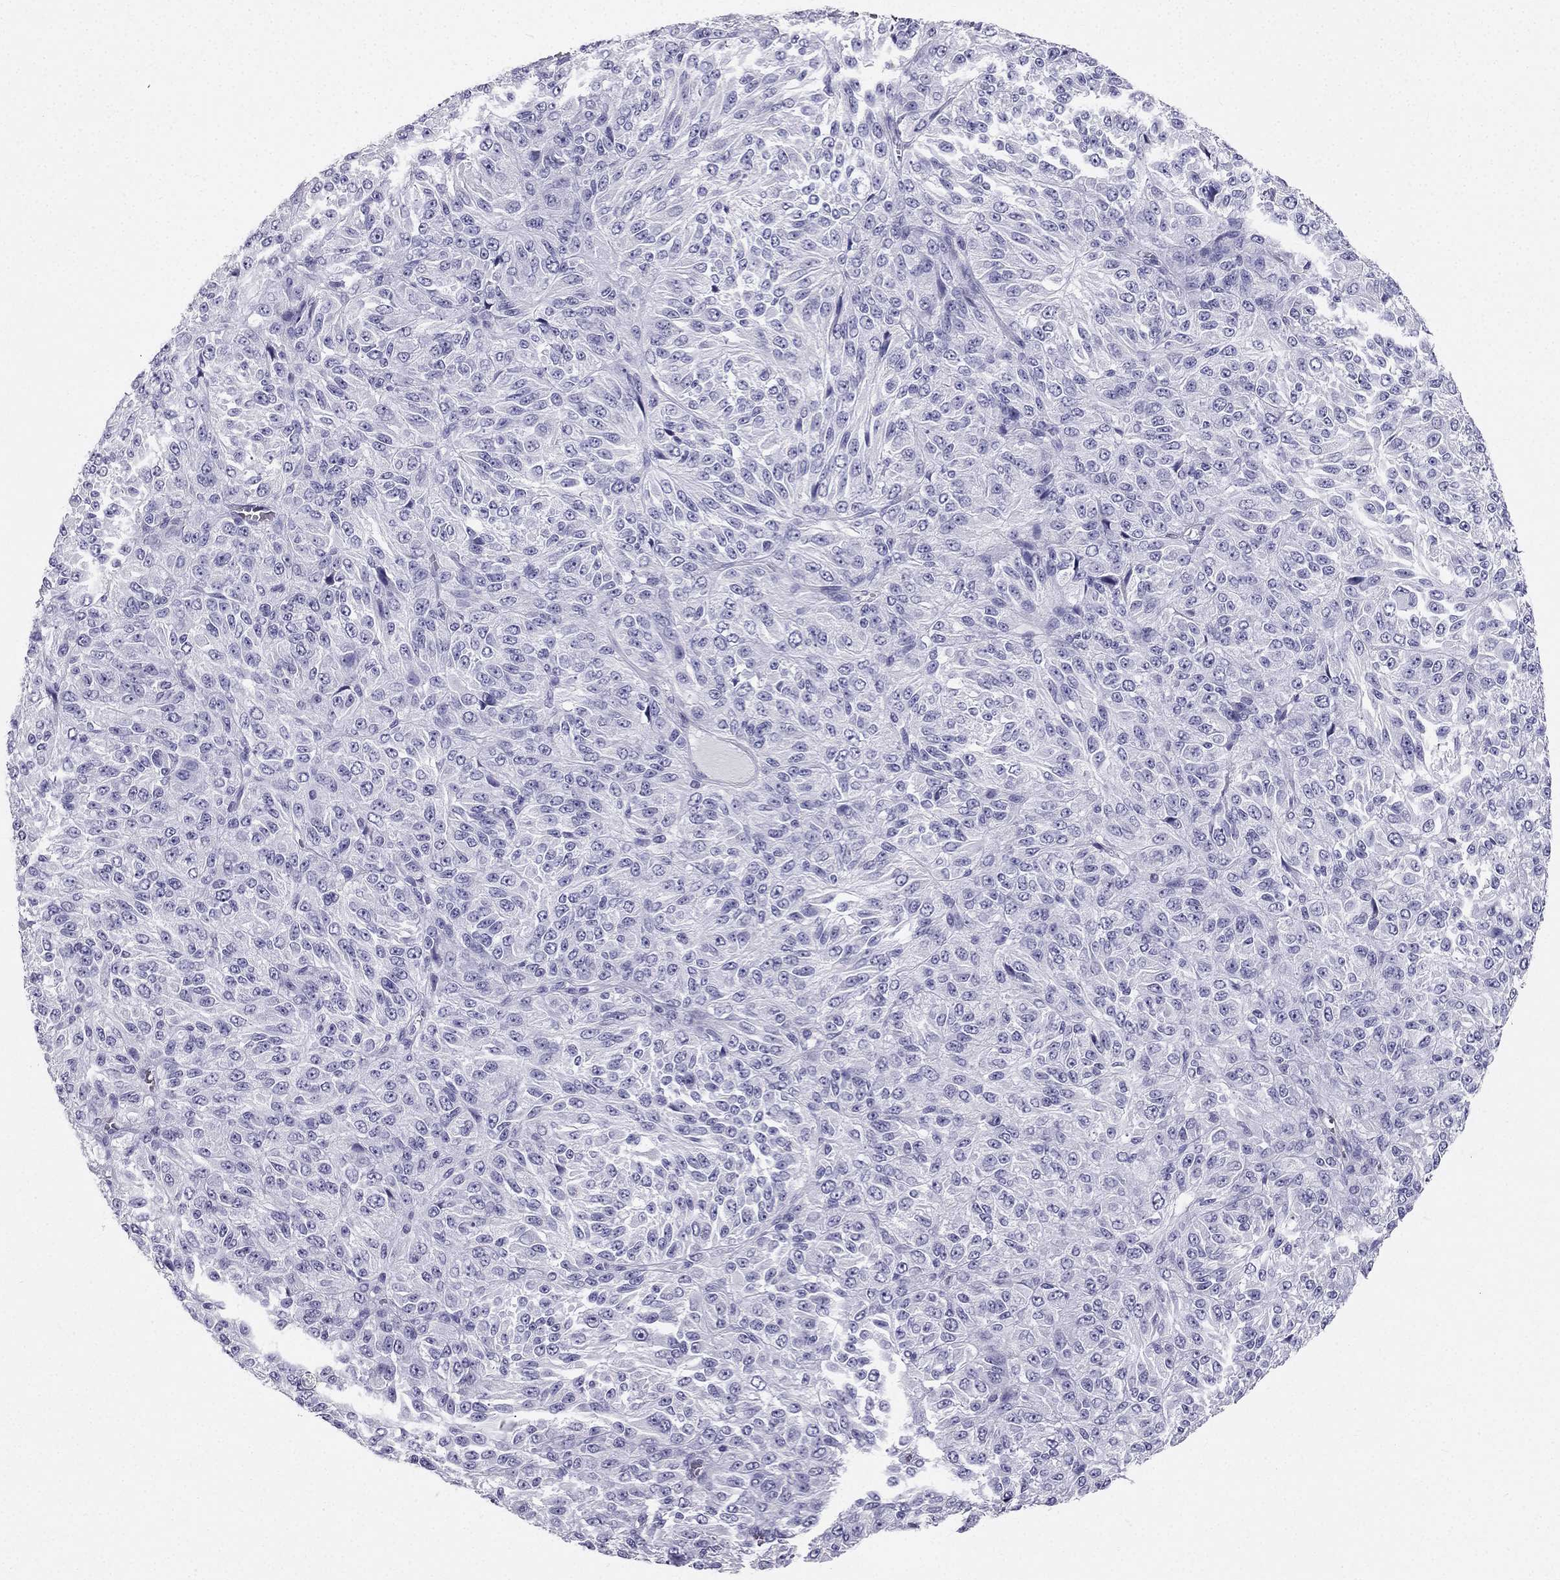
{"staining": {"intensity": "negative", "quantity": "none", "location": "none"}, "tissue": "melanoma", "cell_type": "Tumor cells", "image_type": "cancer", "snomed": [{"axis": "morphology", "description": "Malignant melanoma, Metastatic site"}, {"axis": "topography", "description": "Brain"}], "caption": "DAB immunohistochemical staining of malignant melanoma (metastatic site) exhibits no significant staining in tumor cells. The staining is performed using DAB brown chromogen with nuclei counter-stained in using hematoxylin.", "gene": "TFF3", "patient": {"sex": "female", "age": 56}}